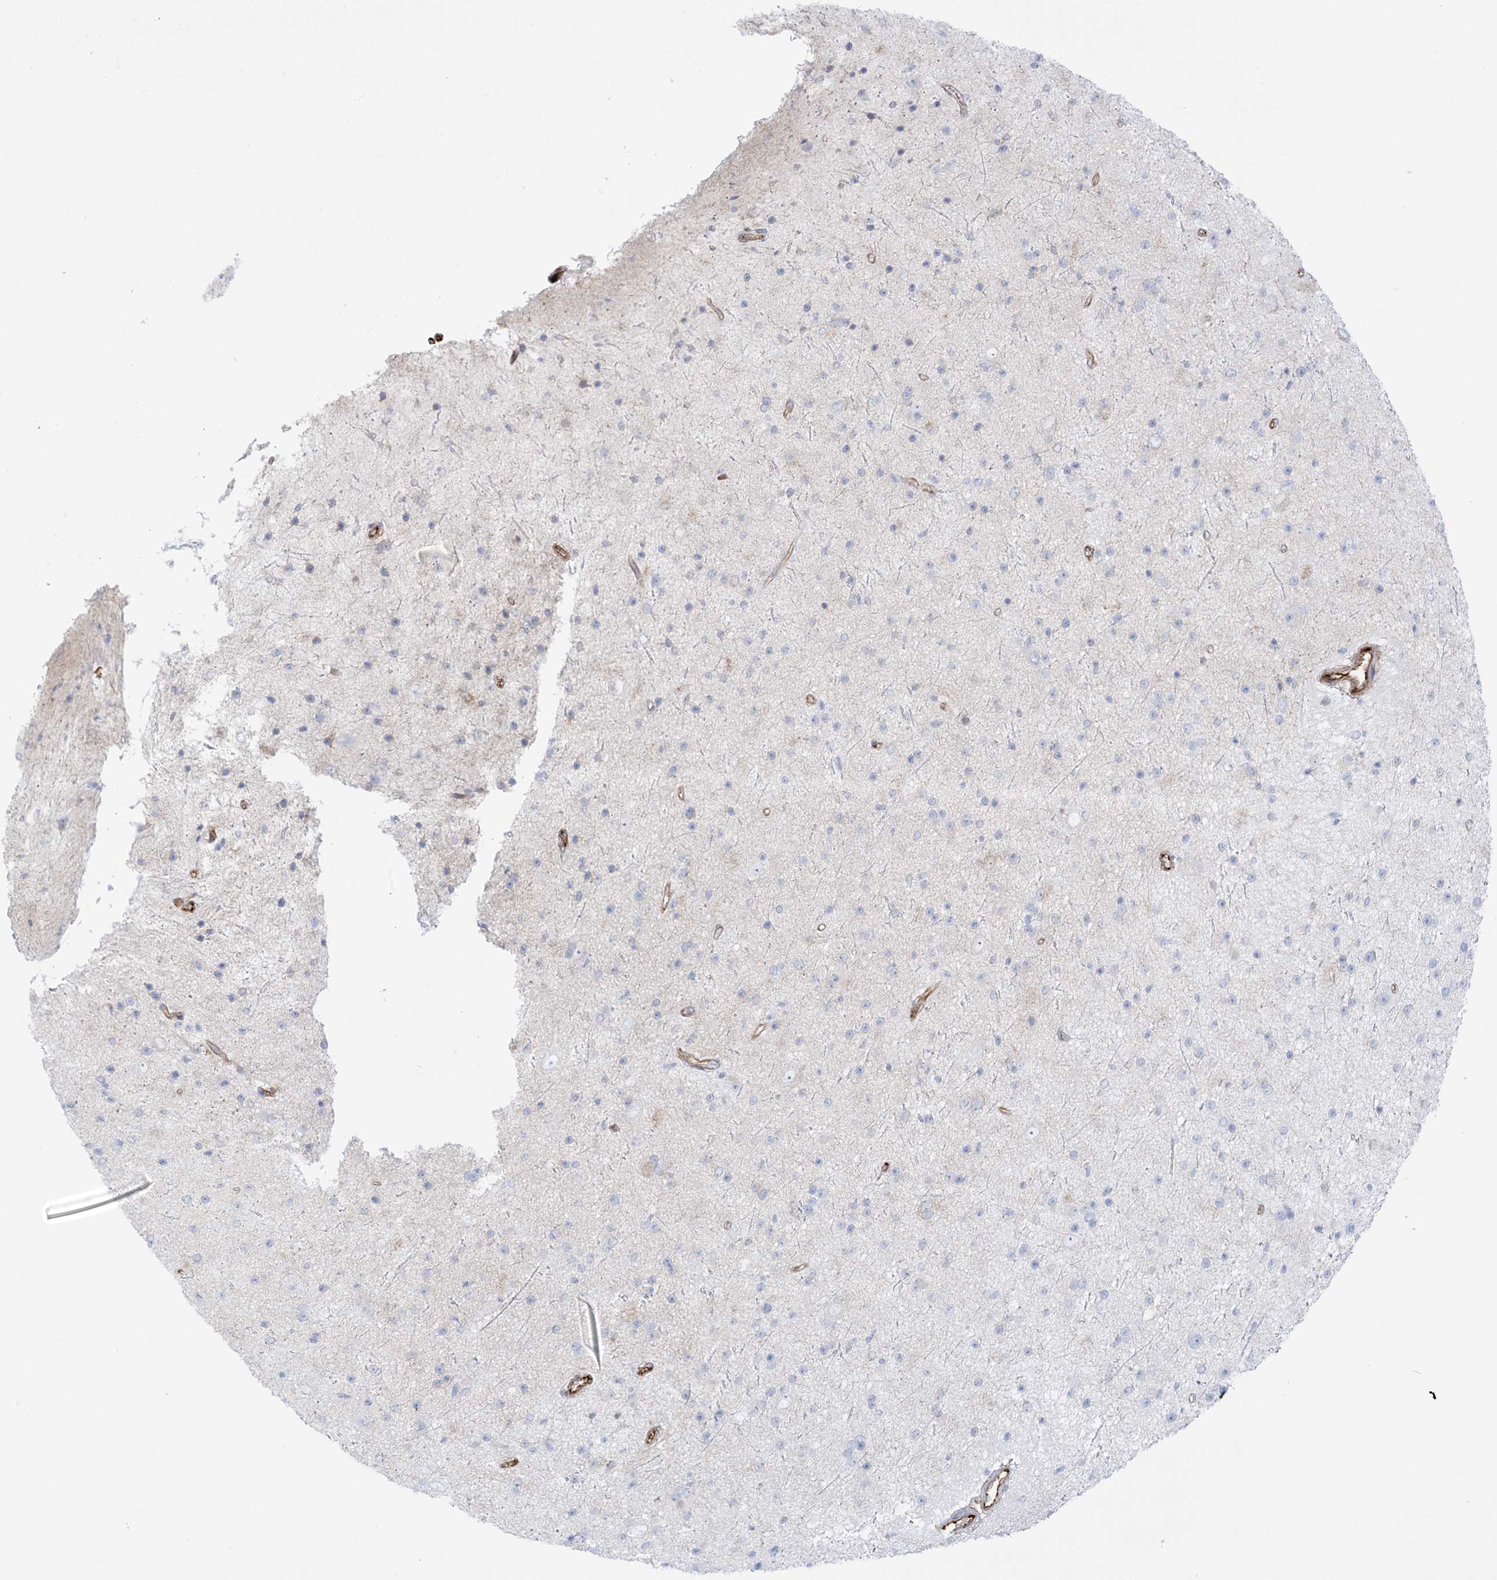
{"staining": {"intensity": "negative", "quantity": "none", "location": "none"}, "tissue": "glioma", "cell_type": "Tumor cells", "image_type": "cancer", "snomed": [{"axis": "morphology", "description": "Glioma, malignant, Low grade"}, {"axis": "topography", "description": "Cerebral cortex"}], "caption": "Immunohistochemical staining of human low-grade glioma (malignant) reveals no significant expression in tumor cells.", "gene": "PID1", "patient": {"sex": "female", "age": 39}}